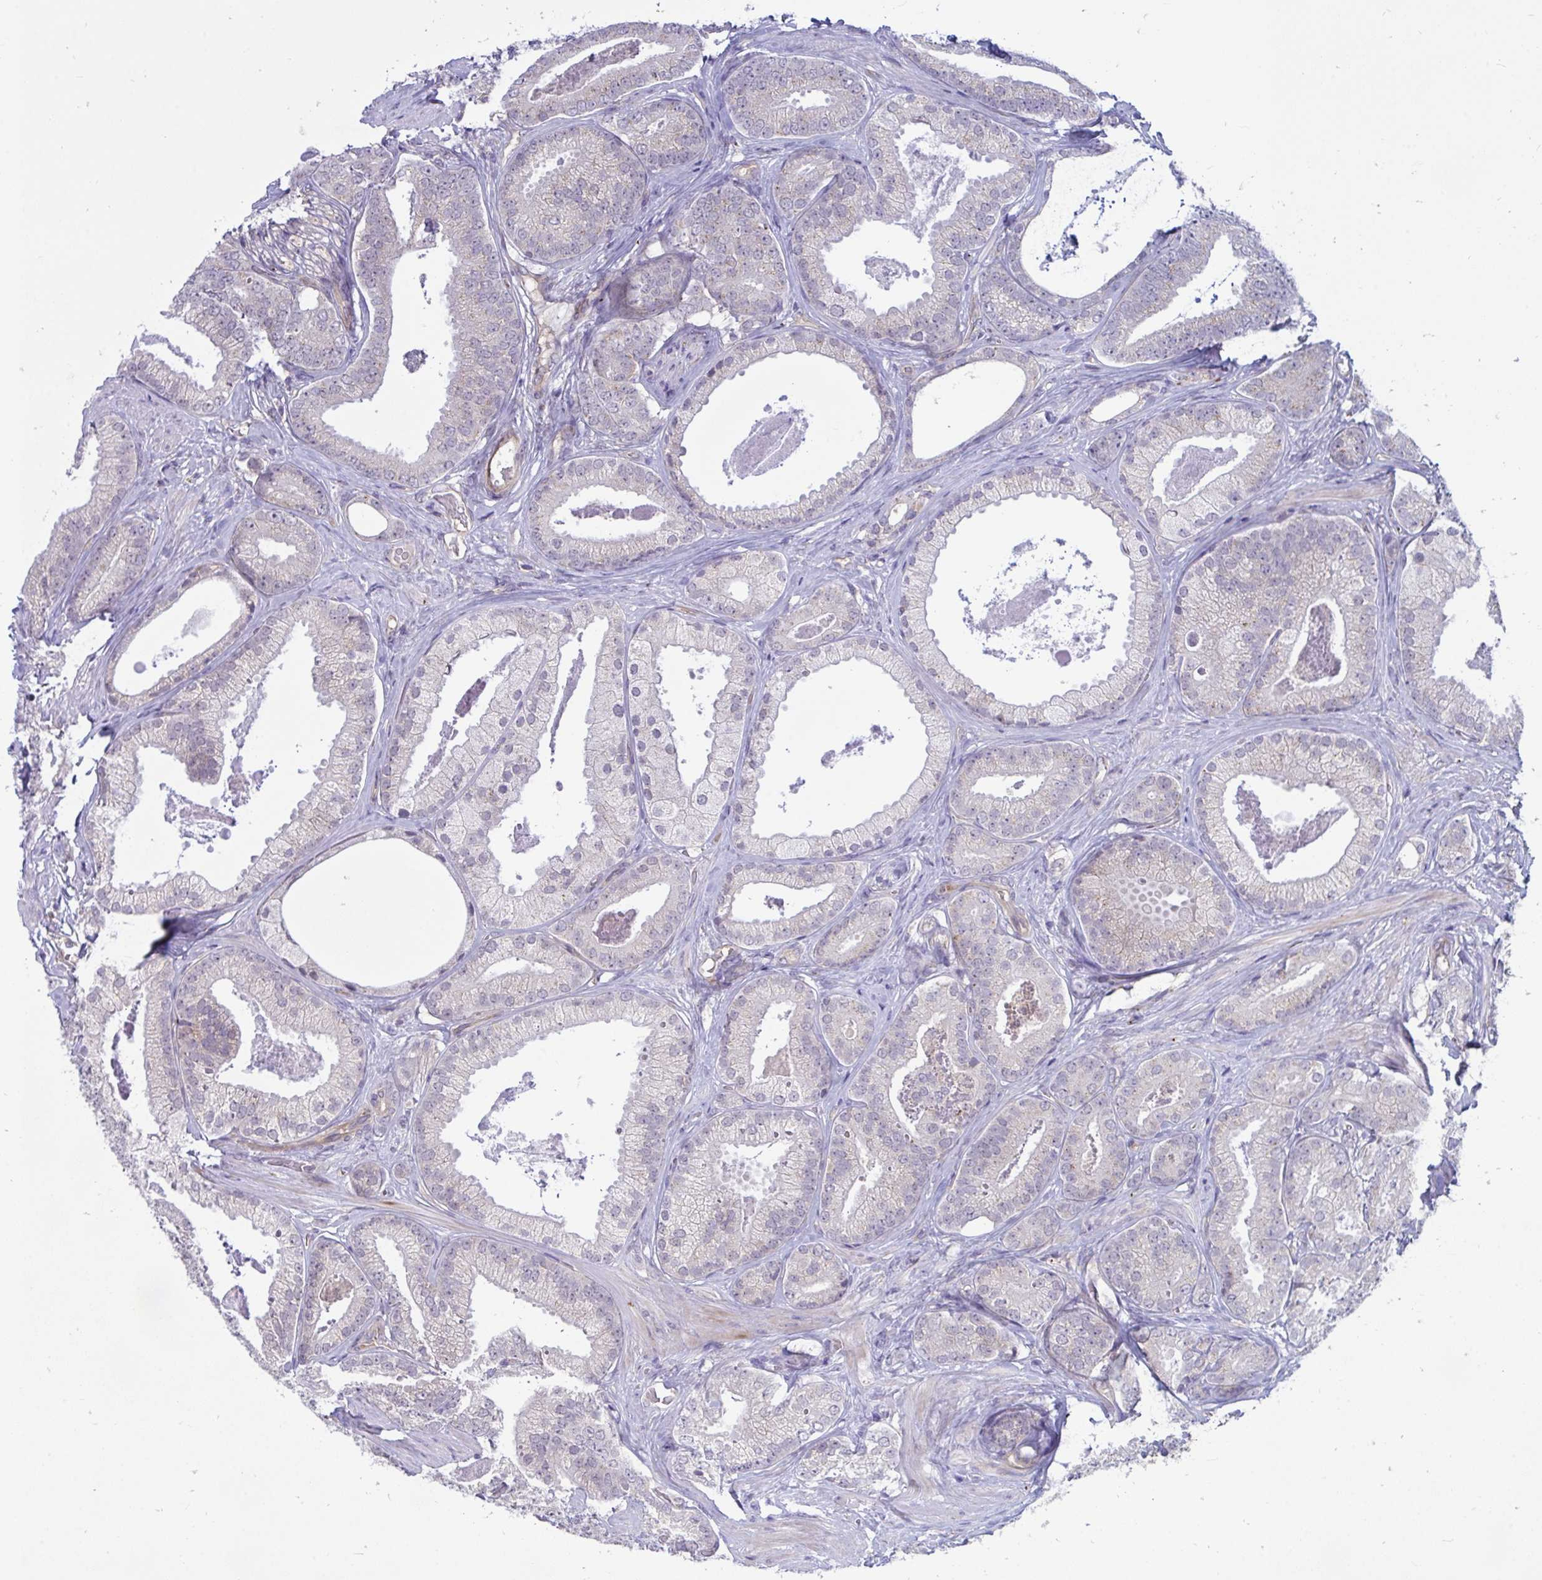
{"staining": {"intensity": "weak", "quantity": "<25%", "location": "cytoplasmic/membranous"}, "tissue": "prostate cancer", "cell_type": "Tumor cells", "image_type": "cancer", "snomed": [{"axis": "morphology", "description": "Adenocarcinoma, Low grade"}, {"axis": "topography", "description": "Prostate"}], "caption": "Prostate adenocarcinoma (low-grade) stained for a protein using immunohistochemistry exhibits no positivity tumor cells.", "gene": "IST1", "patient": {"sex": "male", "age": 63}}